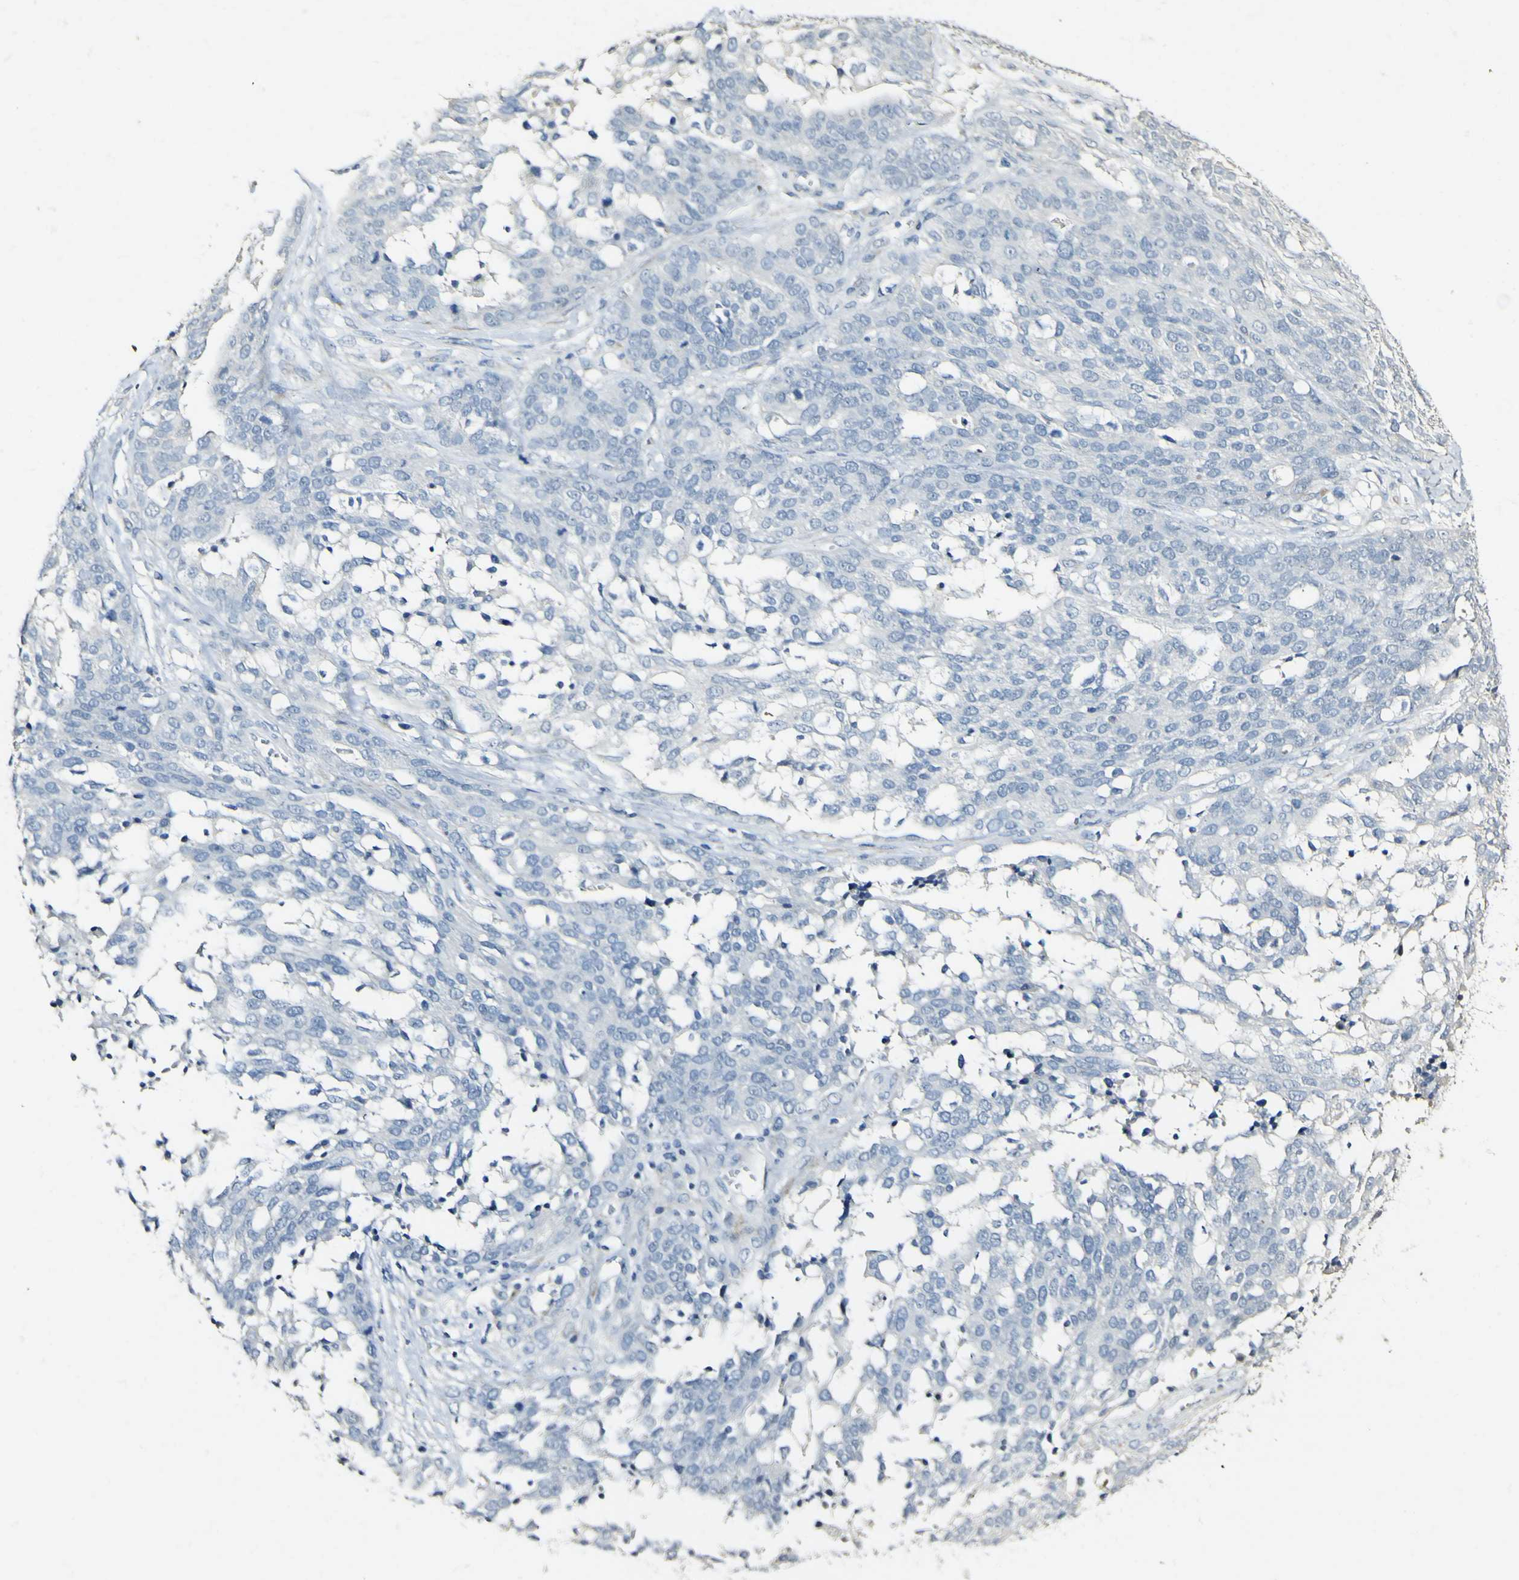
{"staining": {"intensity": "negative", "quantity": "none", "location": "none"}, "tissue": "ovarian cancer", "cell_type": "Tumor cells", "image_type": "cancer", "snomed": [{"axis": "morphology", "description": "Cystadenocarcinoma, serous, NOS"}, {"axis": "topography", "description": "Ovary"}], "caption": "Human ovarian cancer stained for a protein using IHC exhibits no positivity in tumor cells.", "gene": "FMO3", "patient": {"sex": "female", "age": 44}}